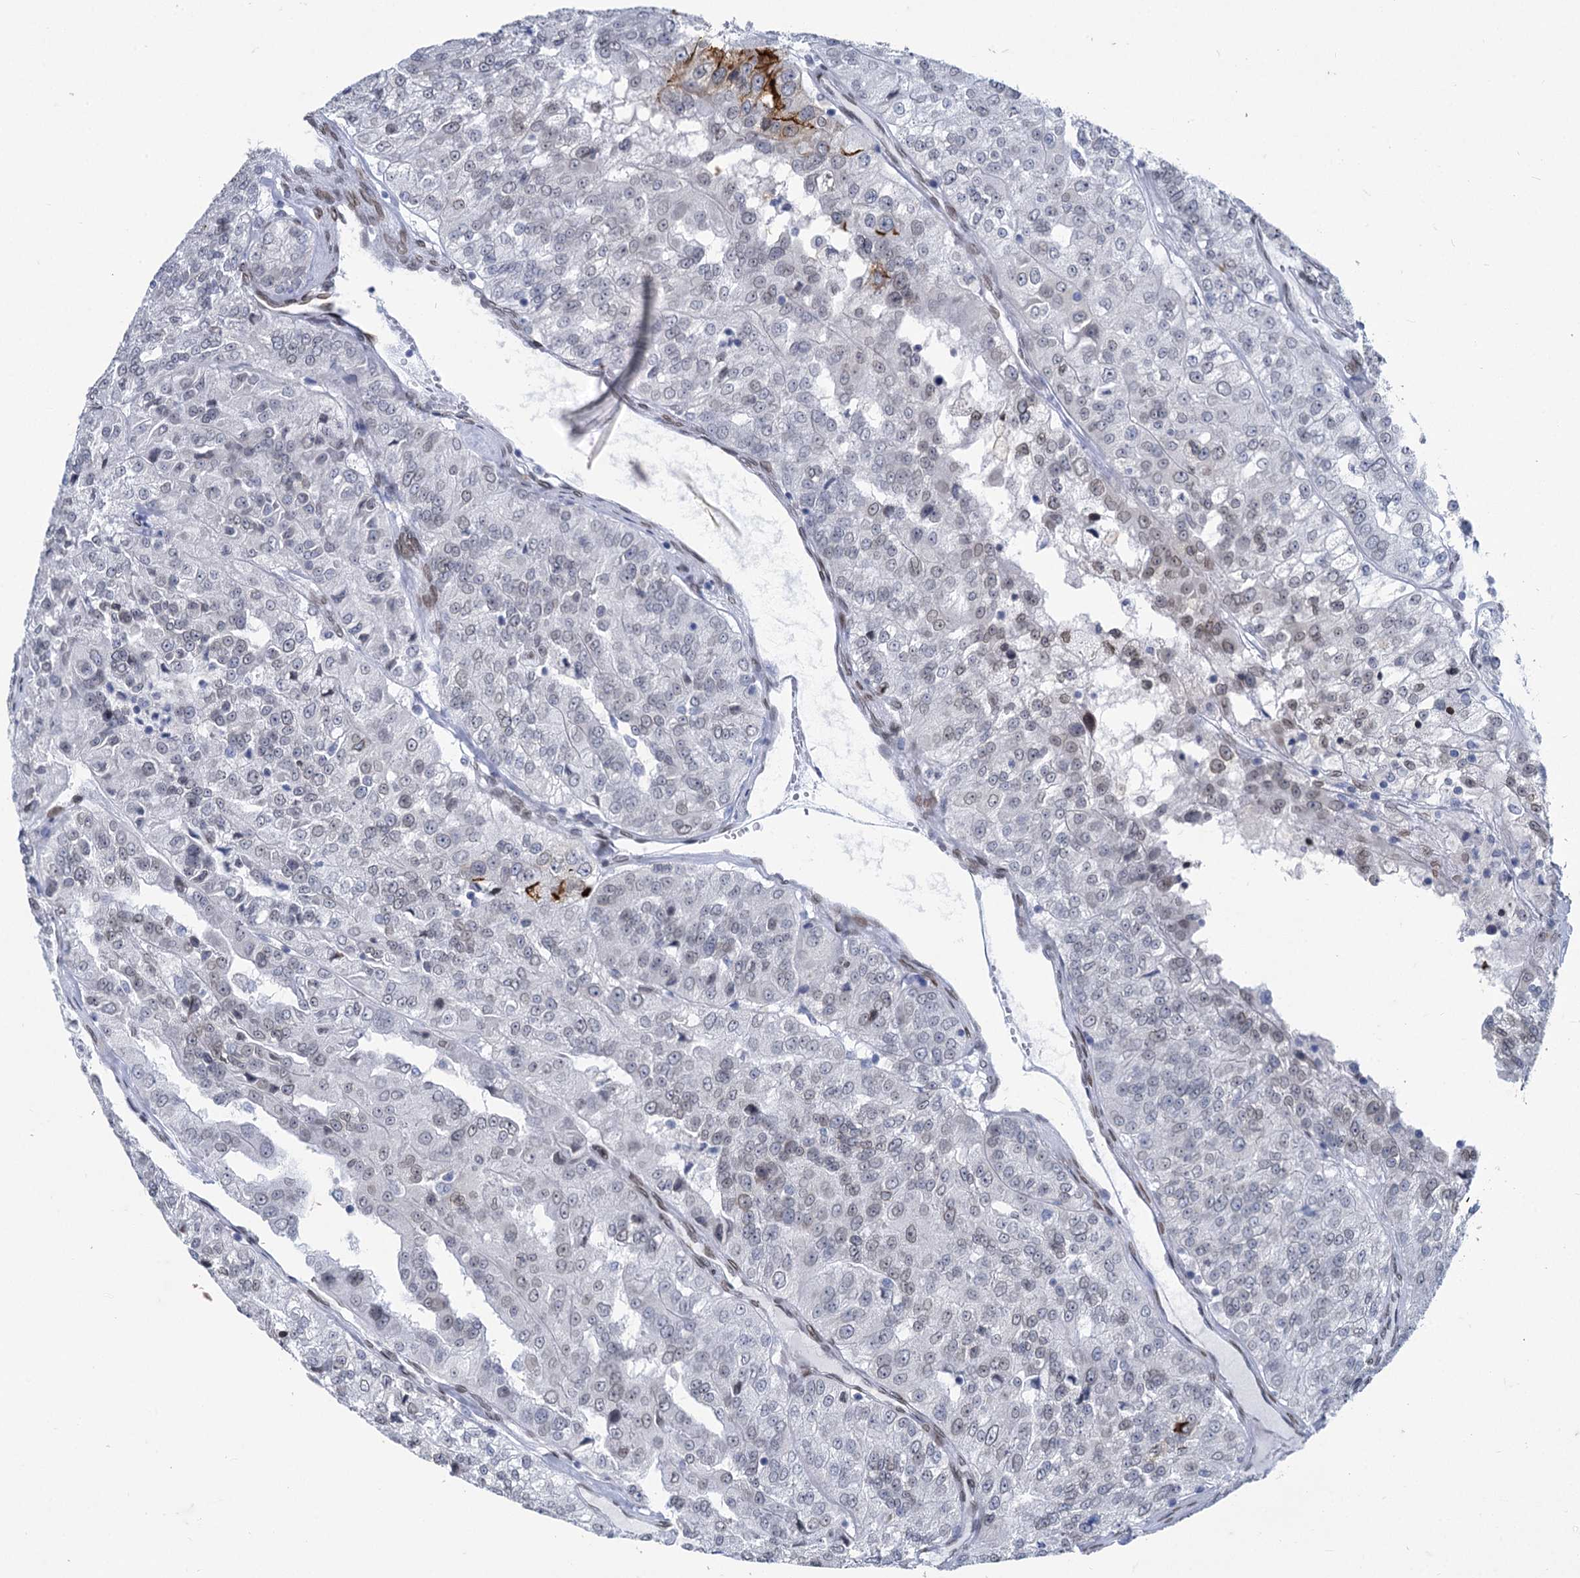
{"staining": {"intensity": "weak", "quantity": "<25%", "location": "nuclear"}, "tissue": "renal cancer", "cell_type": "Tumor cells", "image_type": "cancer", "snomed": [{"axis": "morphology", "description": "Adenocarcinoma, NOS"}, {"axis": "topography", "description": "Kidney"}], "caption": "Immunohistochemistry (IHC) of renal cancer (adenocarcinoma) exhibits no staining in tumor cells.", "gene": "PRSS35", "patient": {"sex": "female", "age": 63}}